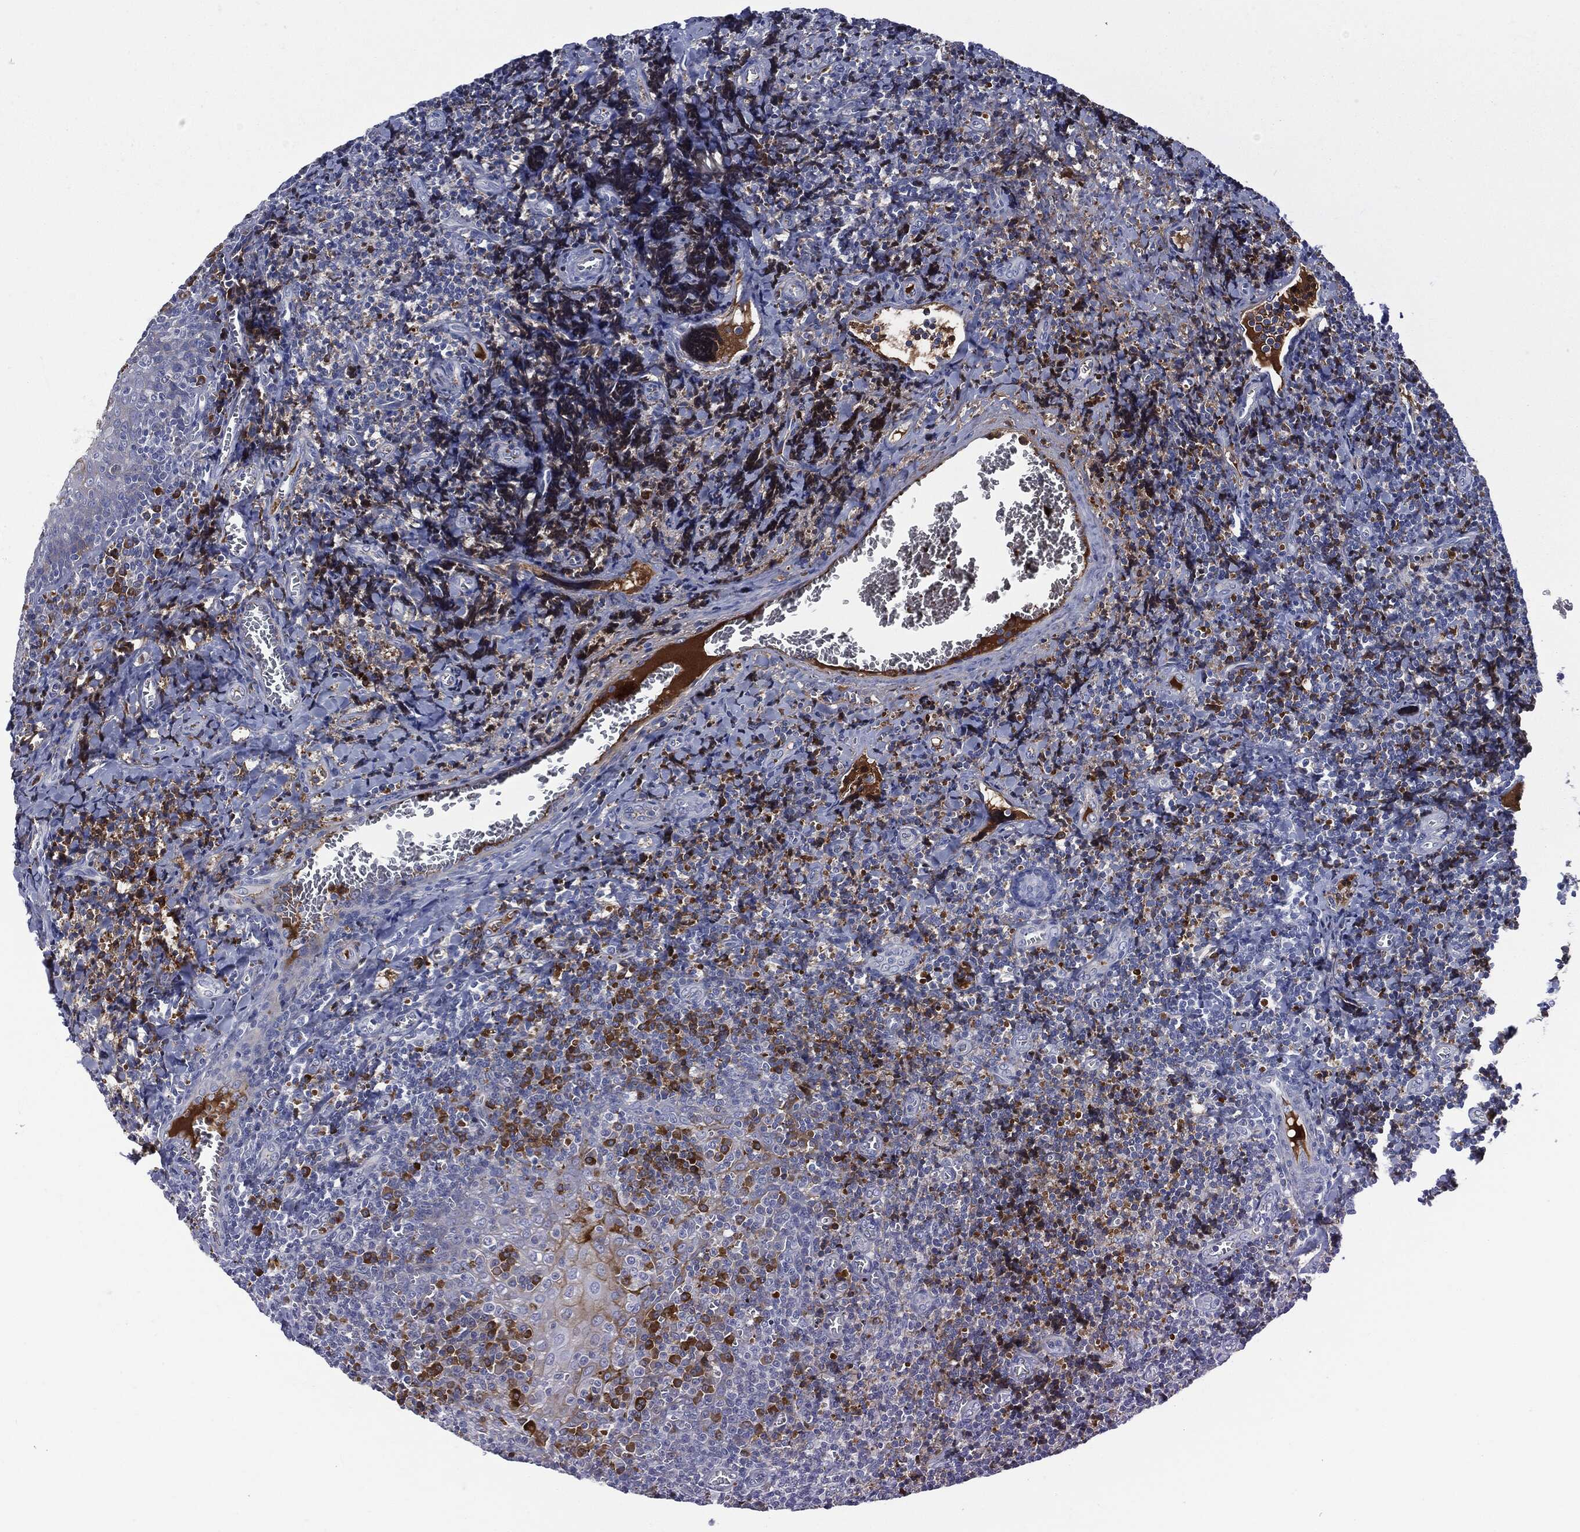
{"staining": {"intensity": "strong", "quantity": "<25%", "location": "cytoplasmic/membranous"}, "tissue": "tonsil", "cell_type": "Germinal center cells", "image_type": "normal", "snomed": [{"axis": "morphology", "description": "Normal tissue, NOS"}, {"axis": "morphology", "description": "Inflammation, NOS"}, {"axis": "topography", "description": "Tonsil"}], "caption": "This histopathology image exhibits immunohistochemistry (IHC) staining of benign tonsil, with medium strong cytoplasmic/membranous positivity in about <25% of germinal center cells.", "gene": "BTK", "patient": {"sex": "female", "age": 31}}